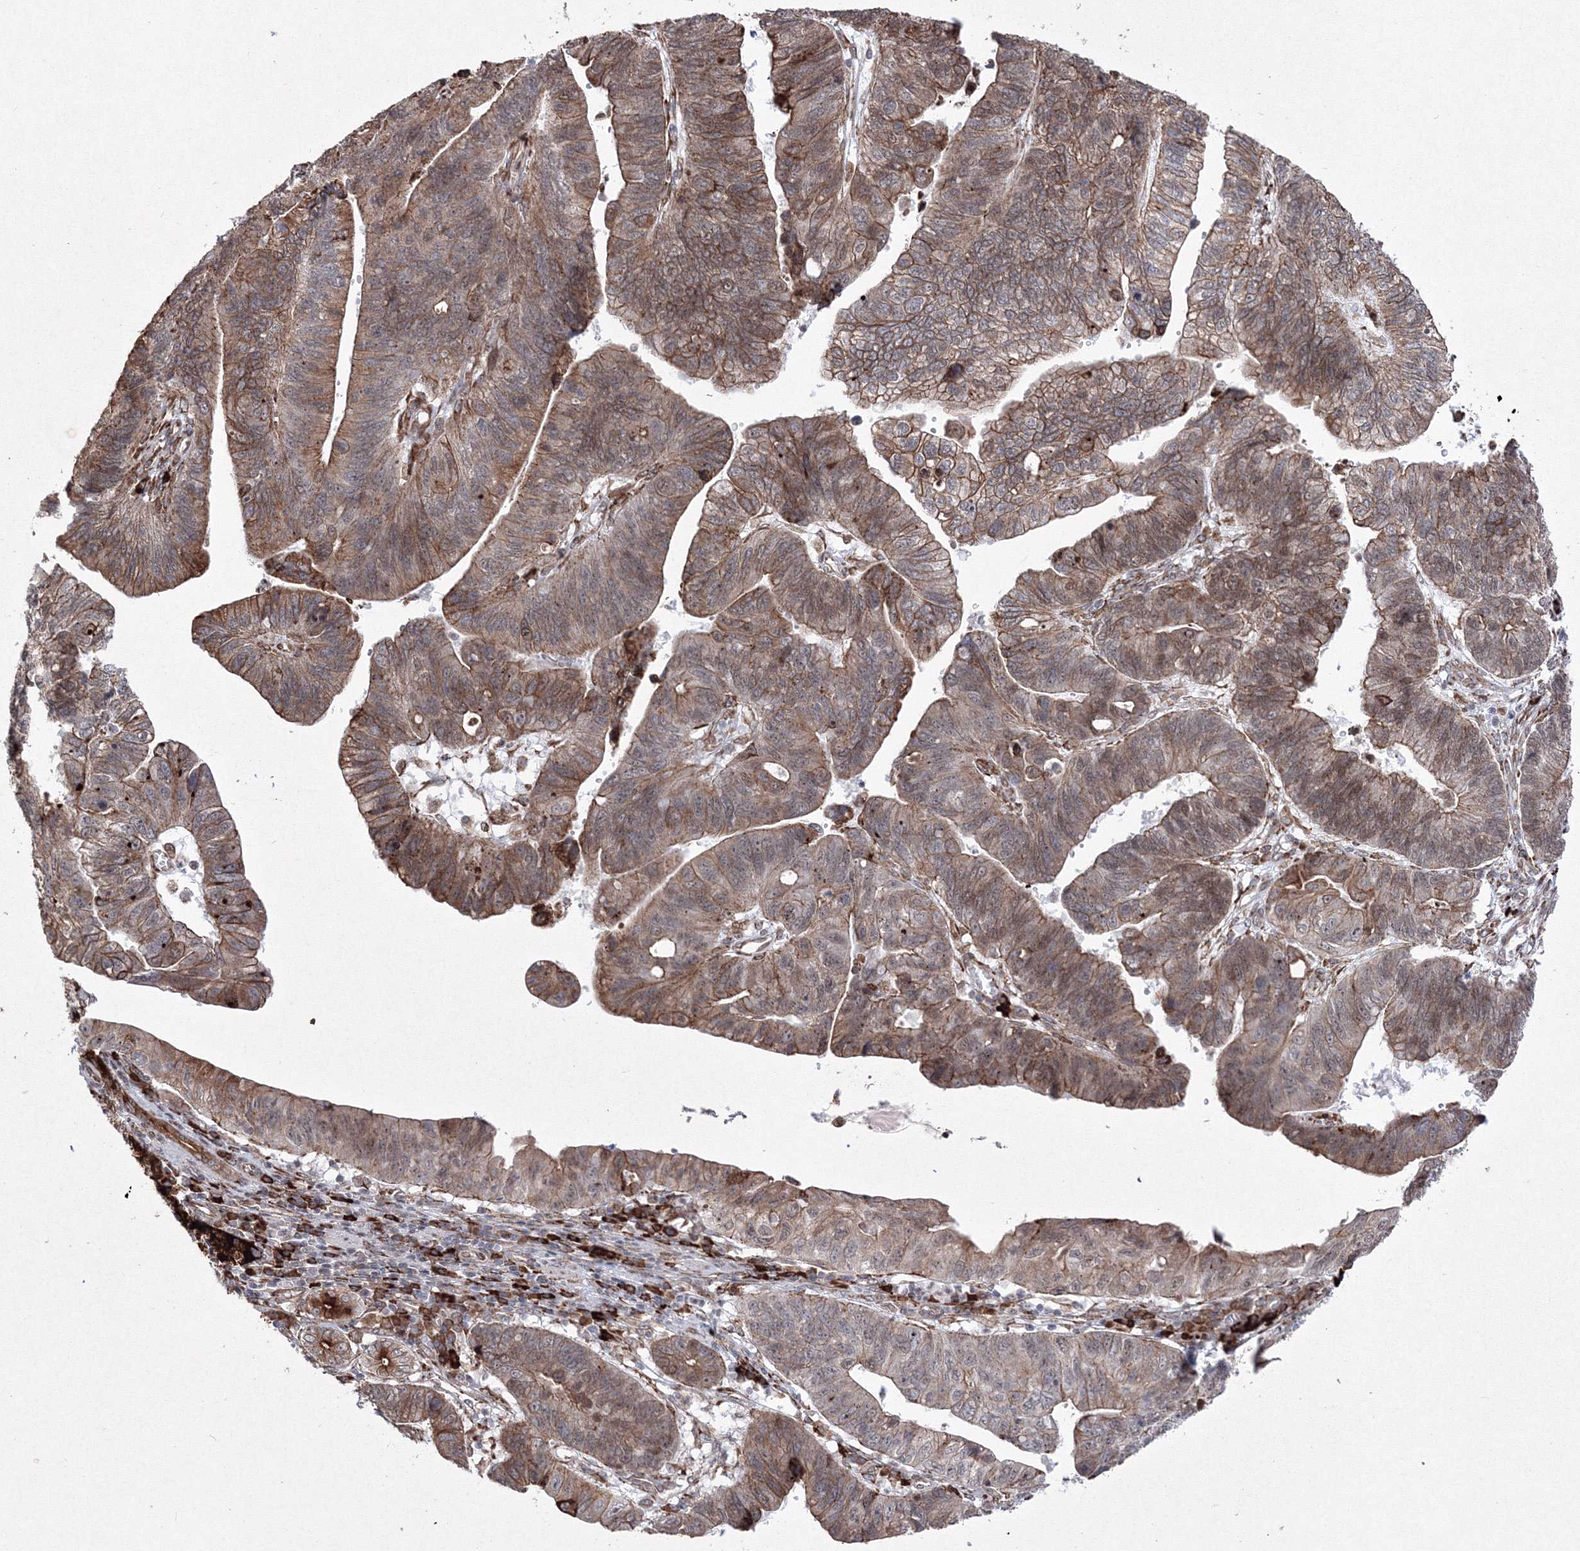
{"staining": {"intensity": "moderate", "quantity": ">75%", "location": "cytoplasmic/membranous"}, "tissue": "stomach cancer", "cell_type": "Tumor cells", "image_type": "cancer", "snomed": [{"axis": "morphology", "description": "Adenocarcinoma, NOS"}, {"axis": "topography", "description": "Stomach"}], "caption": "About >75% of tumor cells in human stomach adenocarcinoma display moderate cytoplasmic/membranous protein expression as visualized by brown immunohistochemical staining.", "gene": "EFCAB12", "patient": {"sex": "male", "age": 59}}